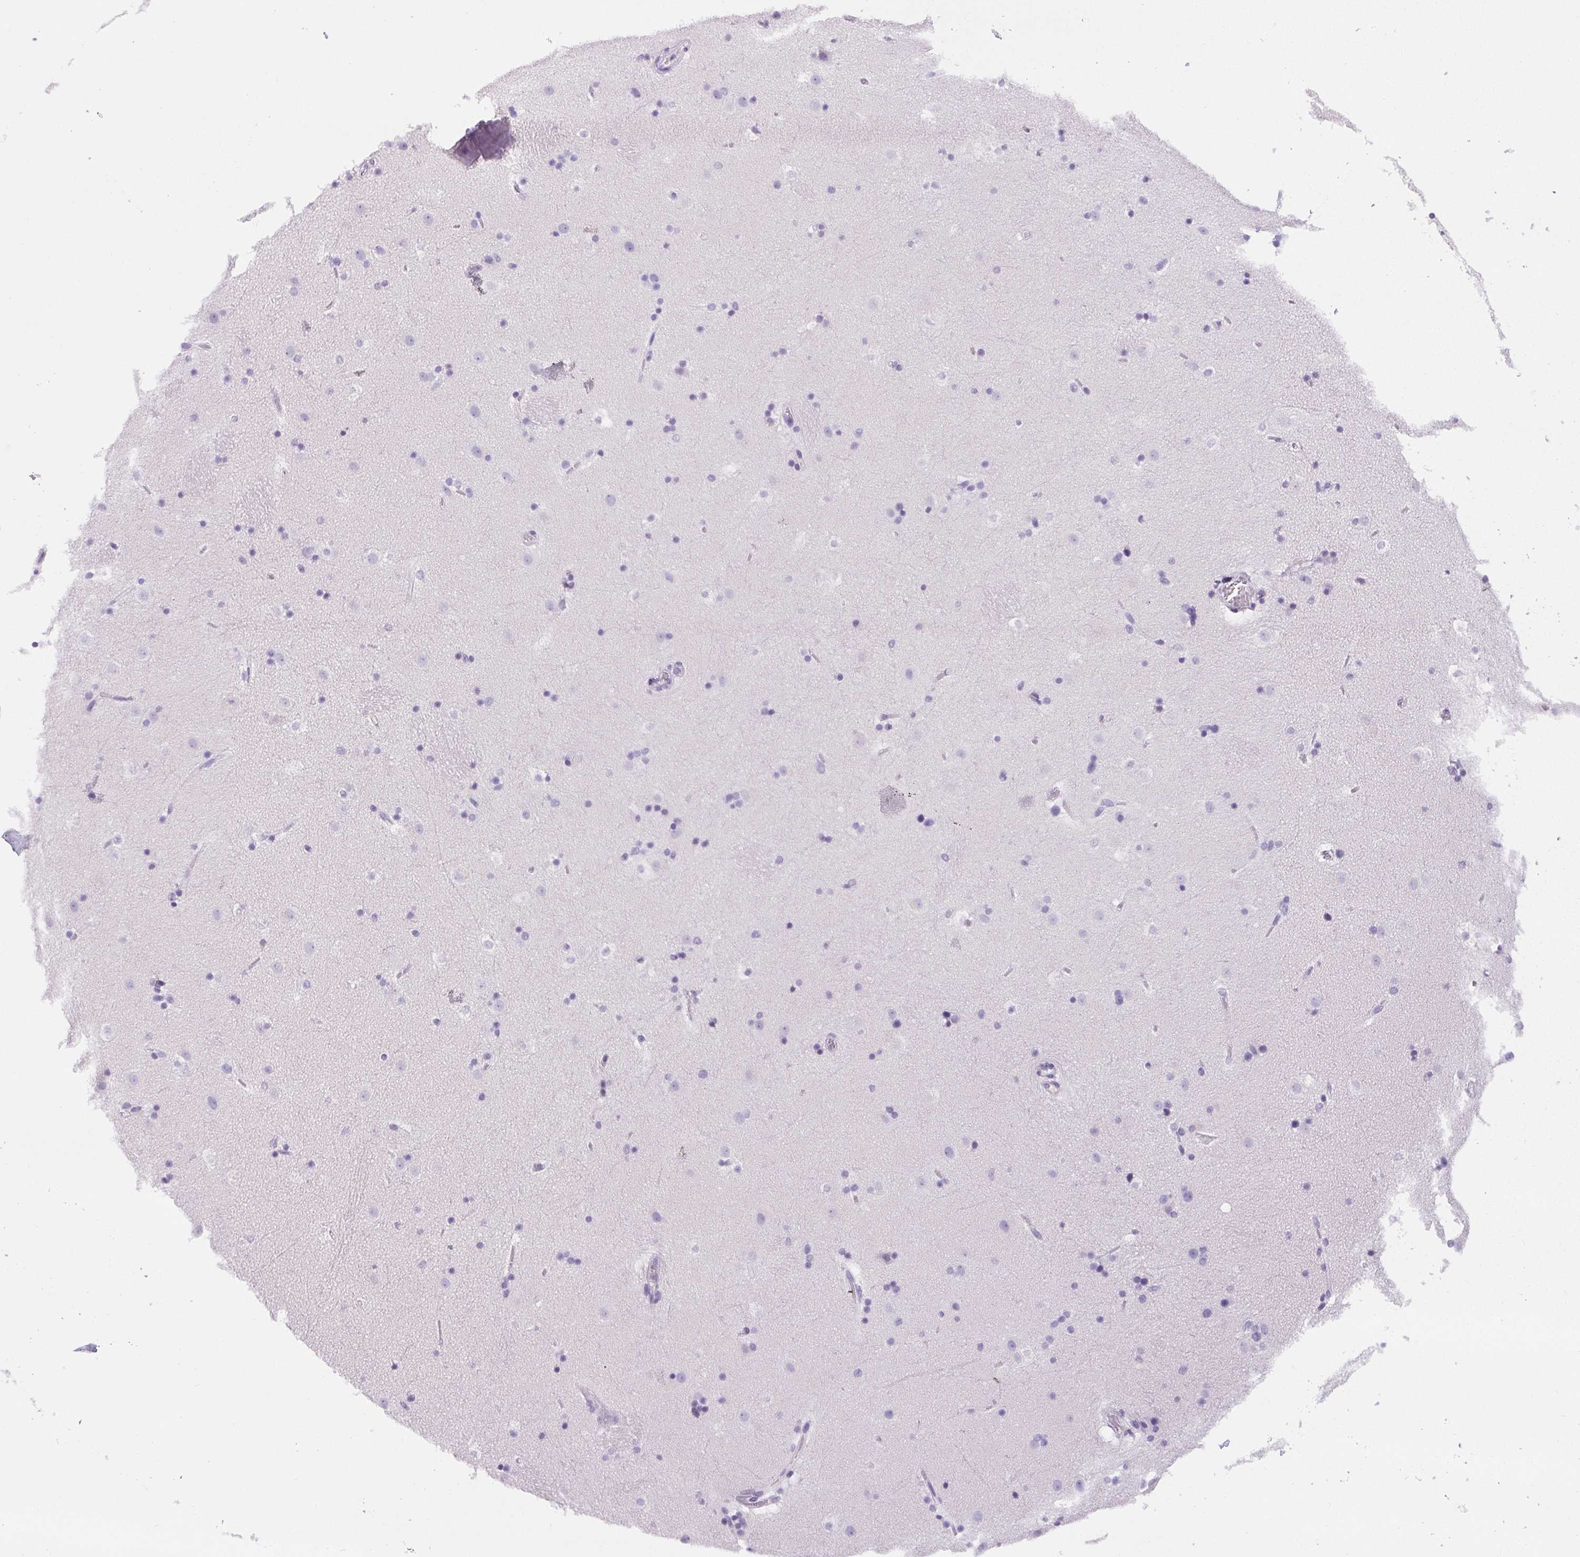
{"staining": {"intensity": "negative", "quantity": "none", "location": "none"}, "tissue": "caudate", "cell_type": "Glial cells", "image_type": "normal", "snomed": [{"axis": "morphology", "description": "Normal tissue, NOS"}, {"axis": "topography", "description": "Lateral ventricle wall"}], "caption": "Glial cells show no significant positivity in benign caudate. (Brightfield microscopy of DAB (3,3'-diaminobenzidine) immunohistochemistry (IHC) at high magnification).", "gene": "BEND2", "patient": {"sex": "male", "age": 37}}